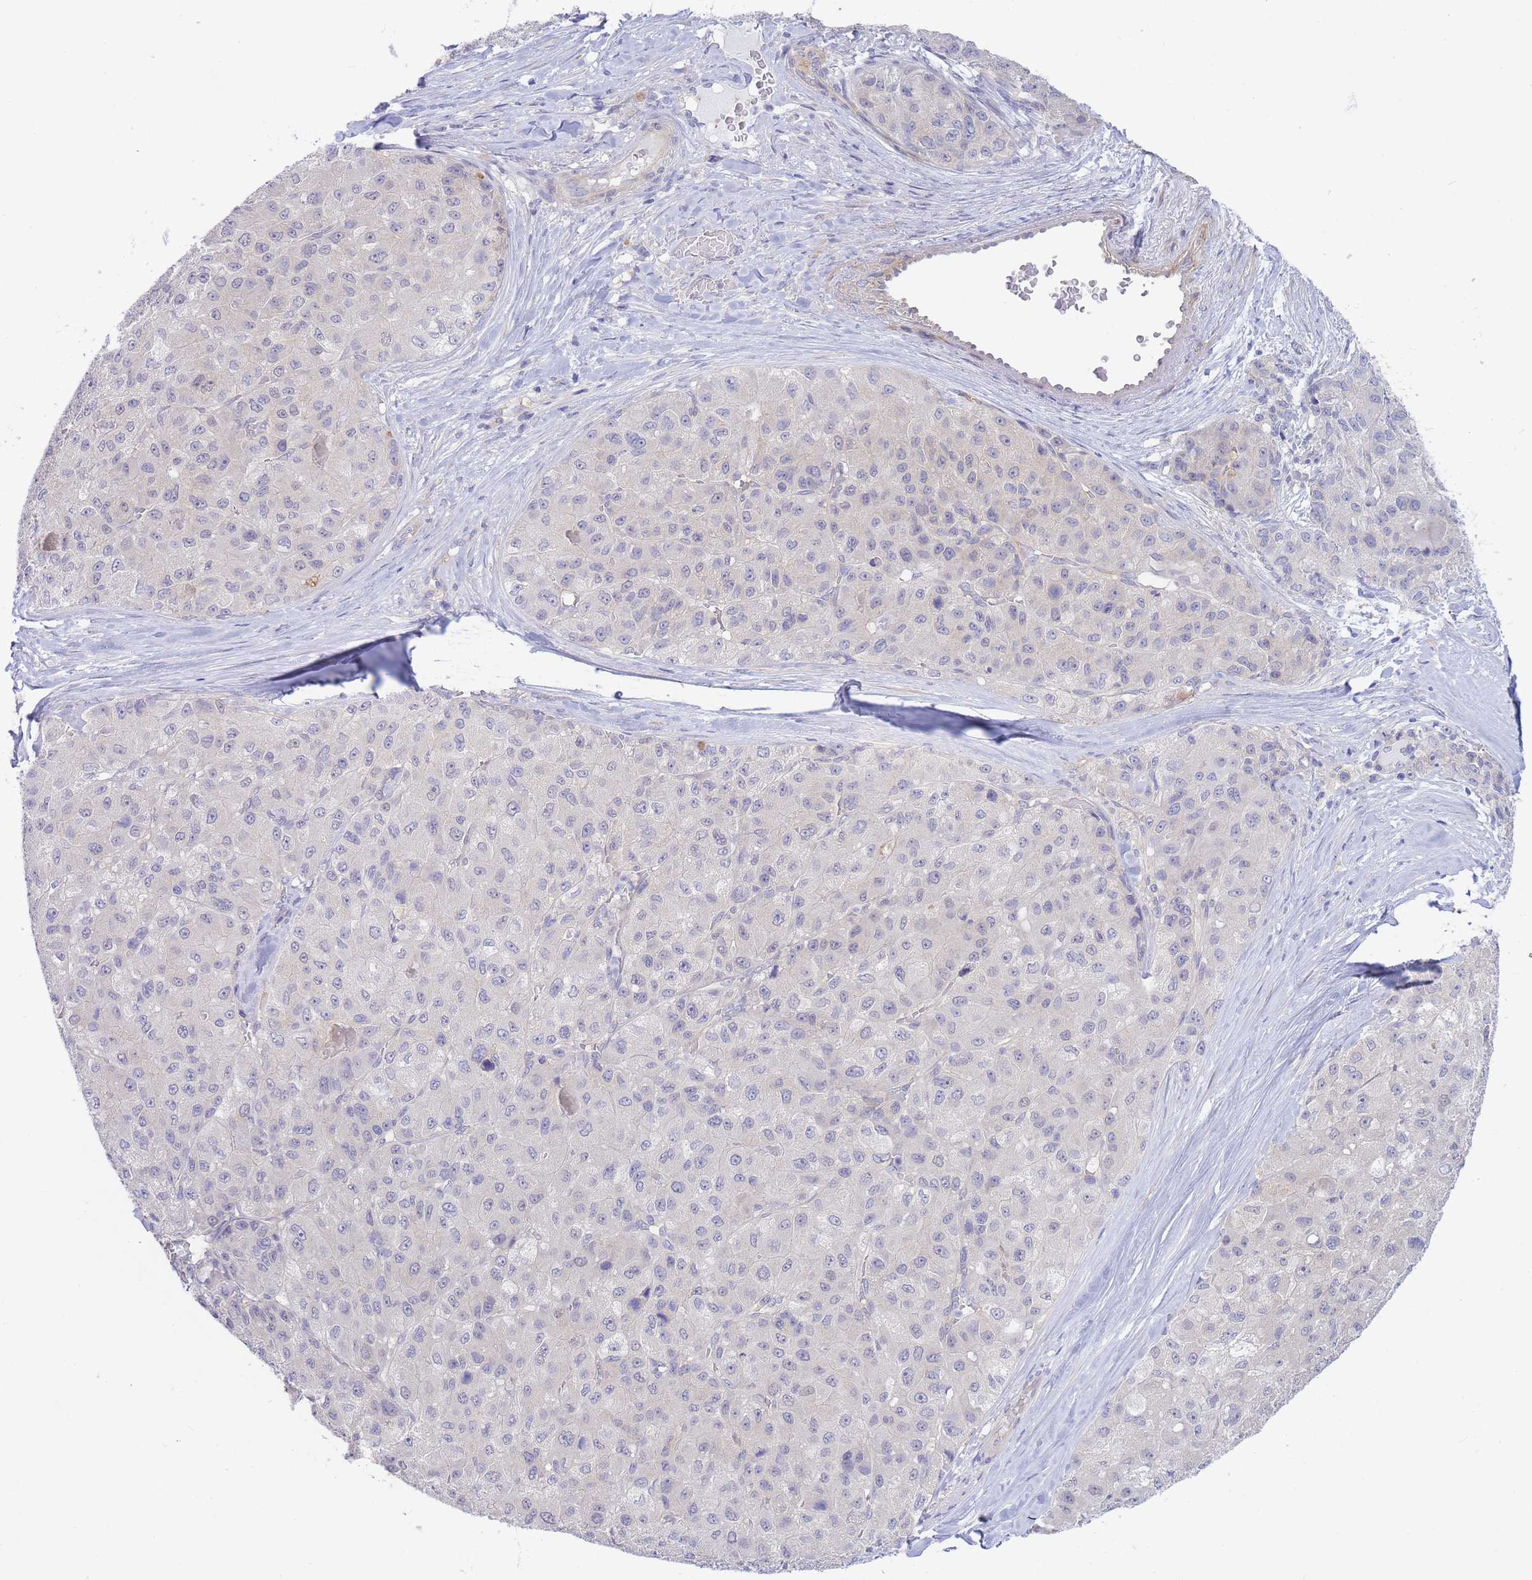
{"staining": {"intensity": "negative", "quantity": "none", "location": "none"}, "tissue": "liver cancer", "cell_type": "Tumor cells", "image_type": "cancer", "snomed": [{"axis": "morphology", "description": "Carcinoma, Hepatocellular, NOS"}, {"axis": "topography", "description": "Liver"}], "caption": "A high-resolution micrograph shows IHC staining of liver cancer (hepatocellular carcinoma), which demonstrates no significant expression in tumor cells.", "gene": "SUGT1", "patient": {"sex": "male", "age": 80}}